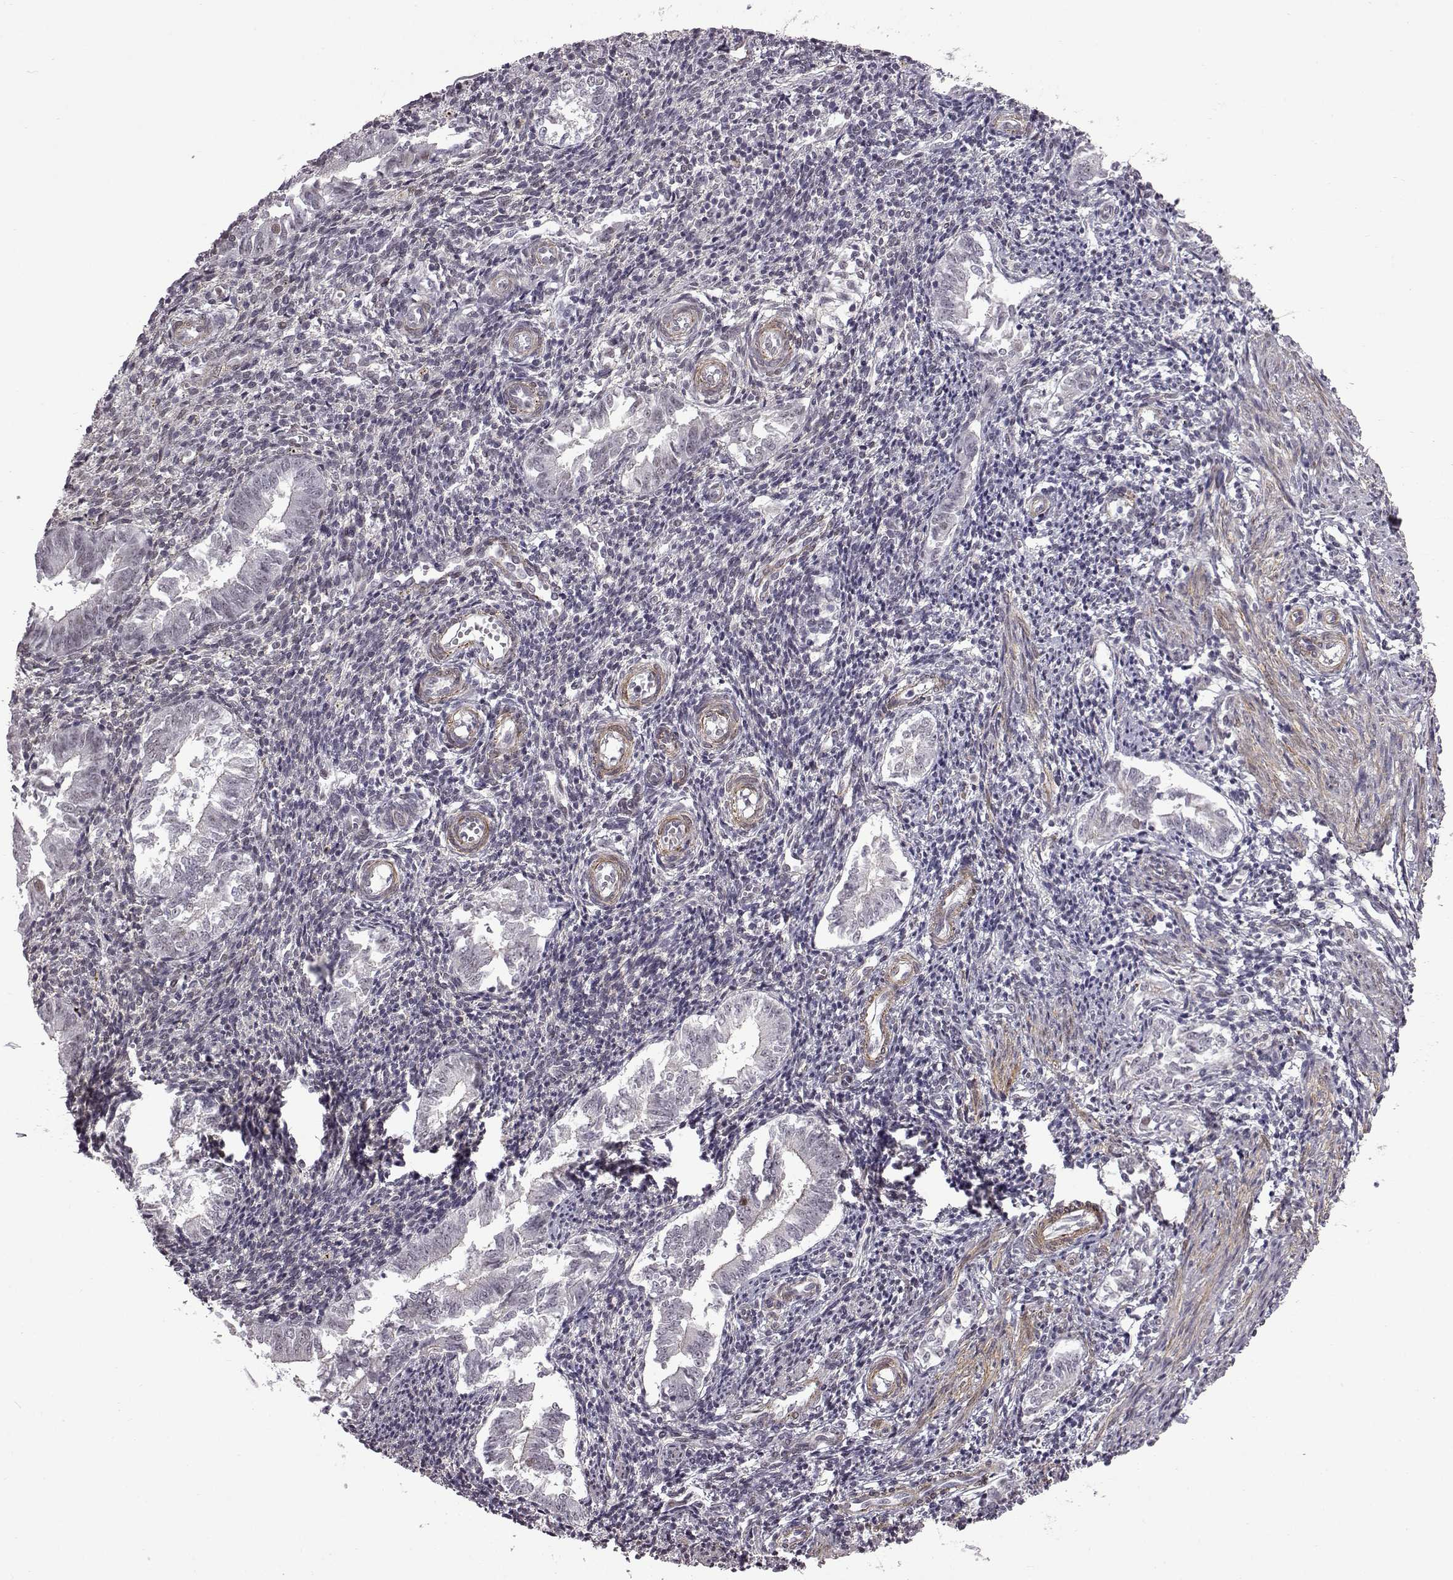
{"staining": {"intensity": "negative", "quantity": "none", "location": "none"}, "tissue": "endometrium", "cell_type": "Cells in endometrial stroma", "image_type": "normal", "snomed": [{"axis": "morphology", "description": "Normal tissue, NOS"}, {"axis": "topography", "description": "Endometrium"}], "caption": "Histopathology image shows no significant protein expression in cells in endometrial stroma of benign endometrium.", "gene": "SYNPO2", "patient": {"sex": "female", "age": 25}}